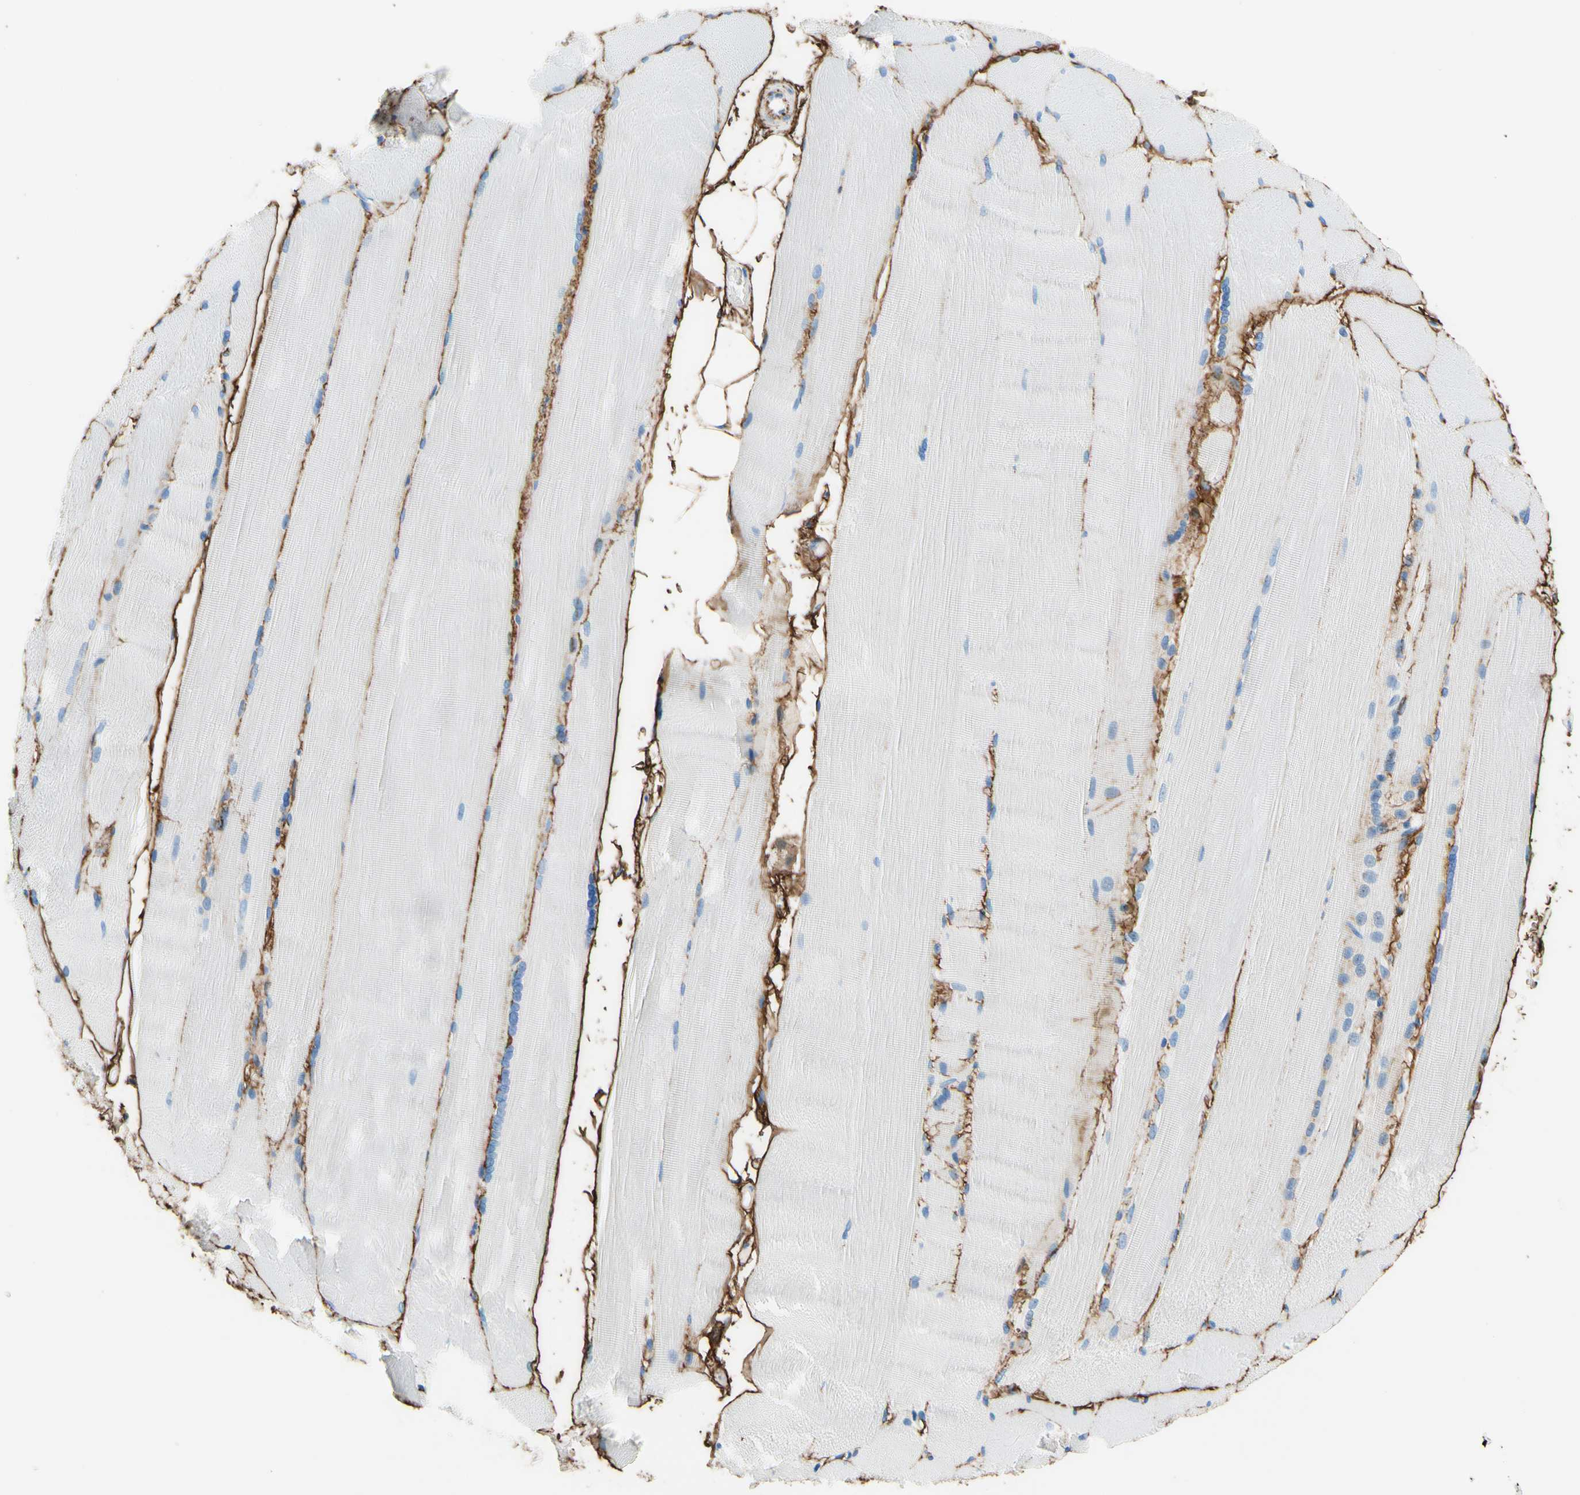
{"staining": {"intensity": "negative", "quantity": "none", "location": "none"}, "tissue": "skeletal muscle", "cell_type": "Myocytes", "image_type": "normal", "snomed": [{"axis": "morphology", "description": "Normal tissue, NOS"}, {"axis": "topography", "description": "Skin"}, {"axis": "topography", "description": "Skeletal muscle"}], "caption": "DAB (3,3'-diaminobenzidine) immunohistochemical staining of normal human skeletal muscle shows no significant positivity in myocytes.", "gene": "MFAP5", "patient": {"sex": "male", "age": 83}}